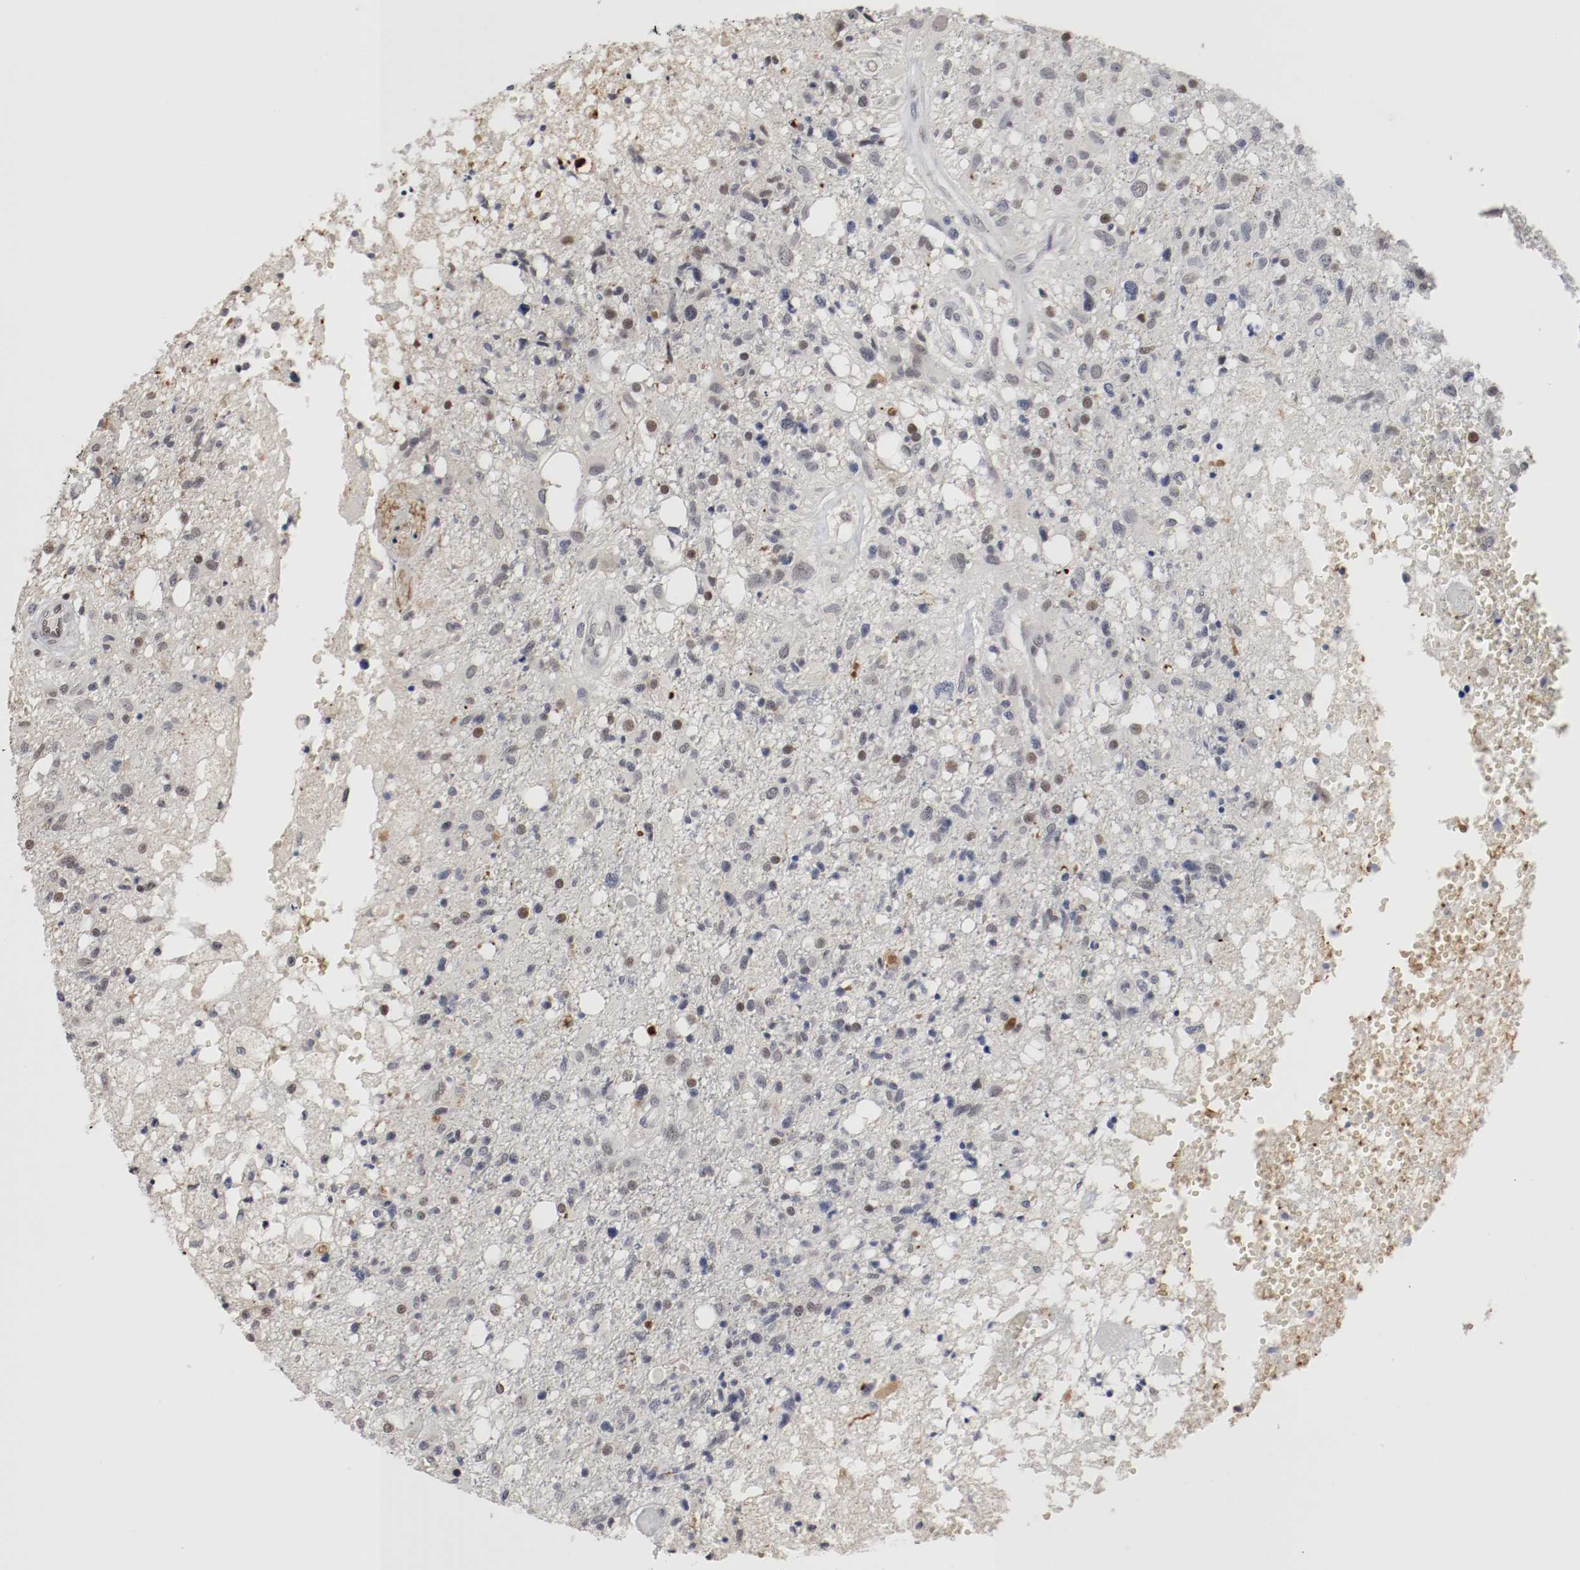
{"staining": {"intensity": "weak", "quantity": "<25%", "location": "nuclear"}, "tissue": "glioma", "cell_type": "Tumor cells", "image_type": "cancer", "snomed": [{"axis": "morphology", "description": "Glioma, malignant, High grade"}, {"axis": "topography", "description": "Cerebral cortex"}], "caption": "Micrograph shows no protein positivity in tumor cells of glioma tissue.", "gene": "JUND", "patient": {"sex": "male", "age": 76}}